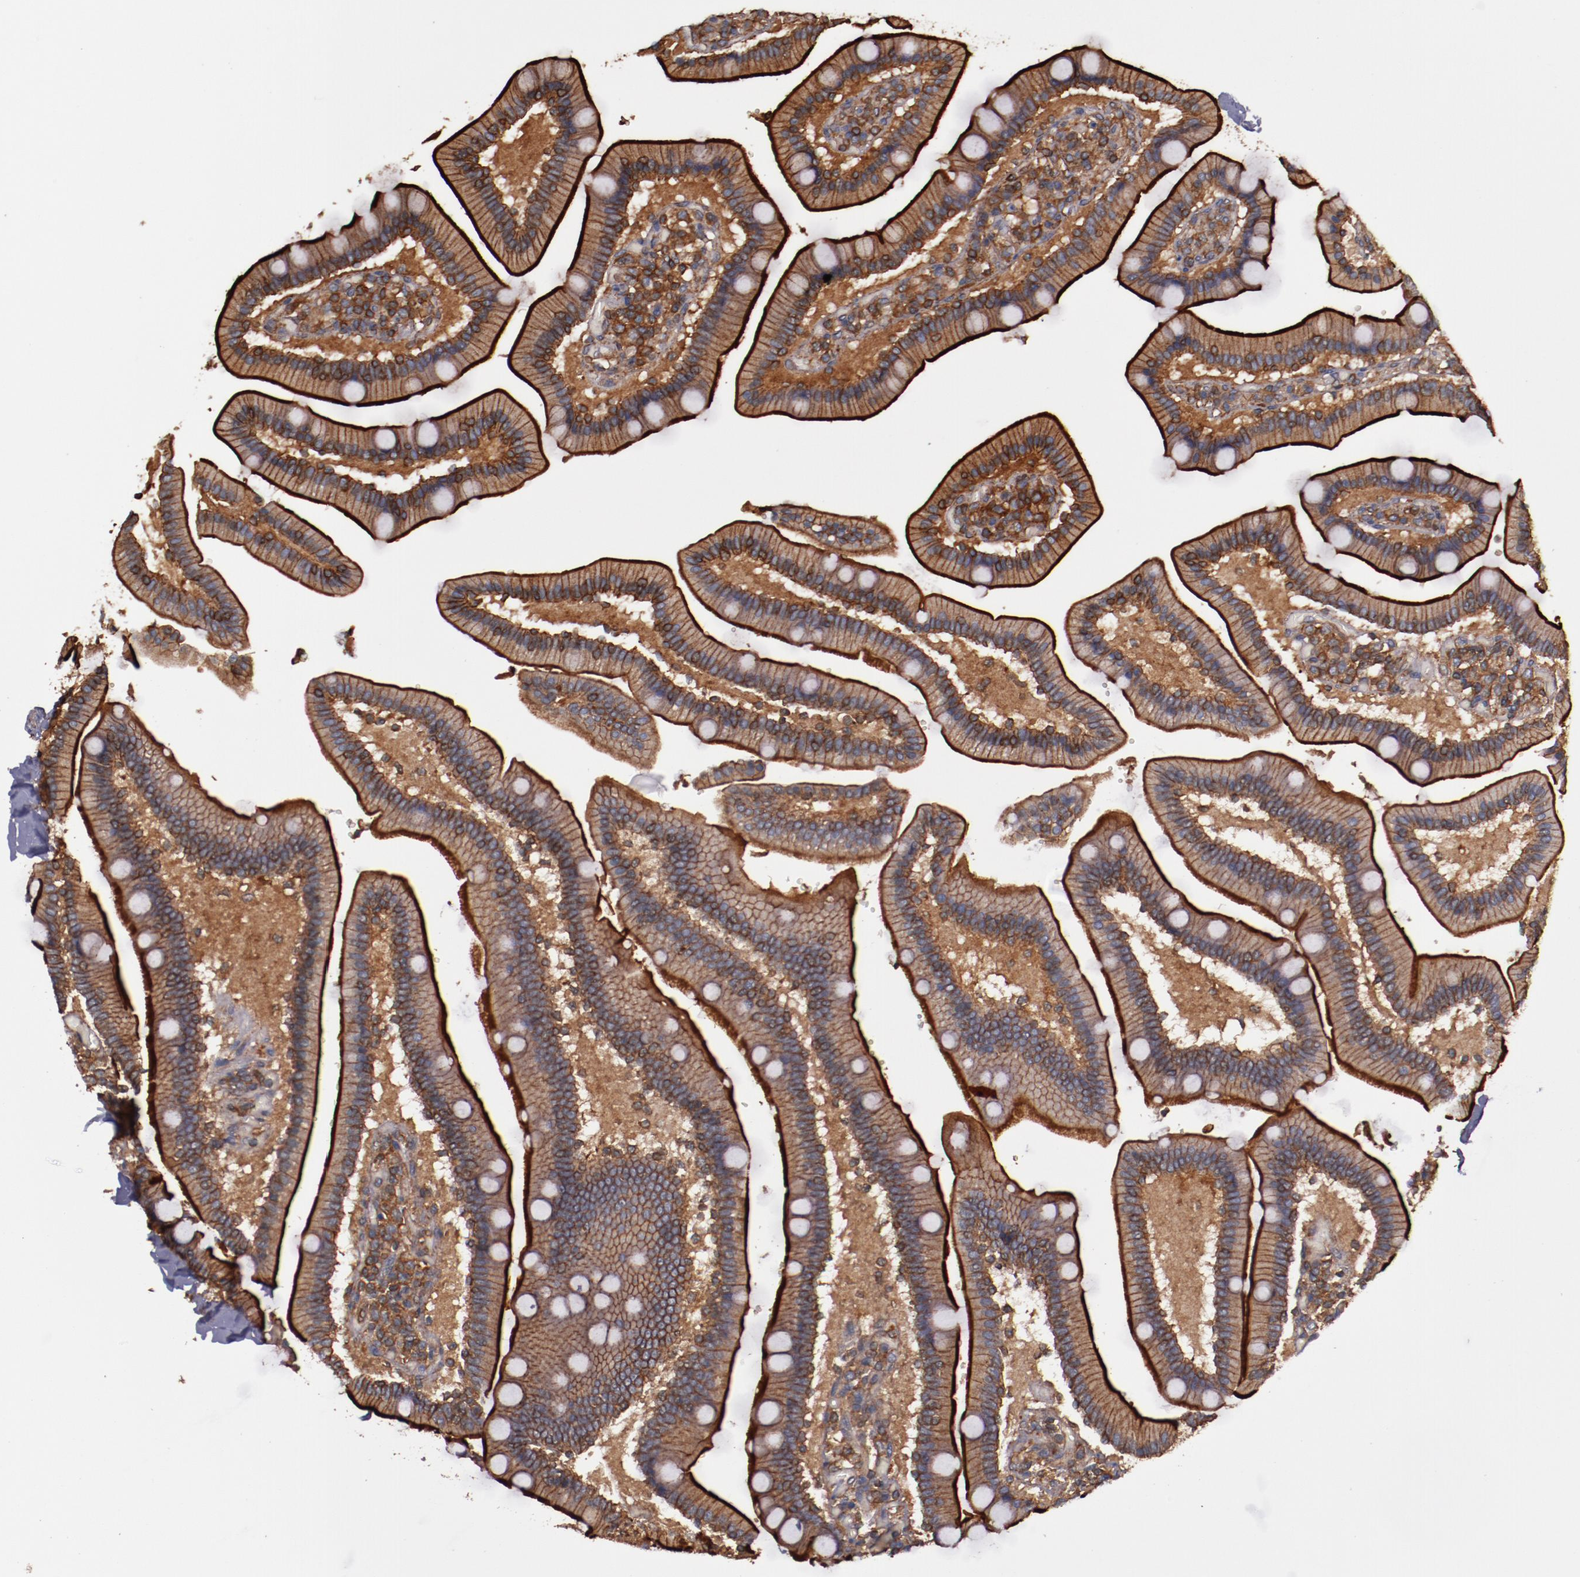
{"staining": {"intensity": "strong", "quantity": ">75%", "location": "cytoplasmic/membranous"}, "tissue": "duodenum", "cell_type": "Glandular cells", "image_type": "normal", "snomed": [{"axis": "morphology", "description": "Normal tissue, NOS"}, {"axis": "topography", "description": "Duodenum"}], "caption": "Strong cytoplasmic/membranous staining is present in about >75% of glandular cells in normal duodenum.", "gene": "TMOD3", "patient": {"sex": "male", "age": 66}}